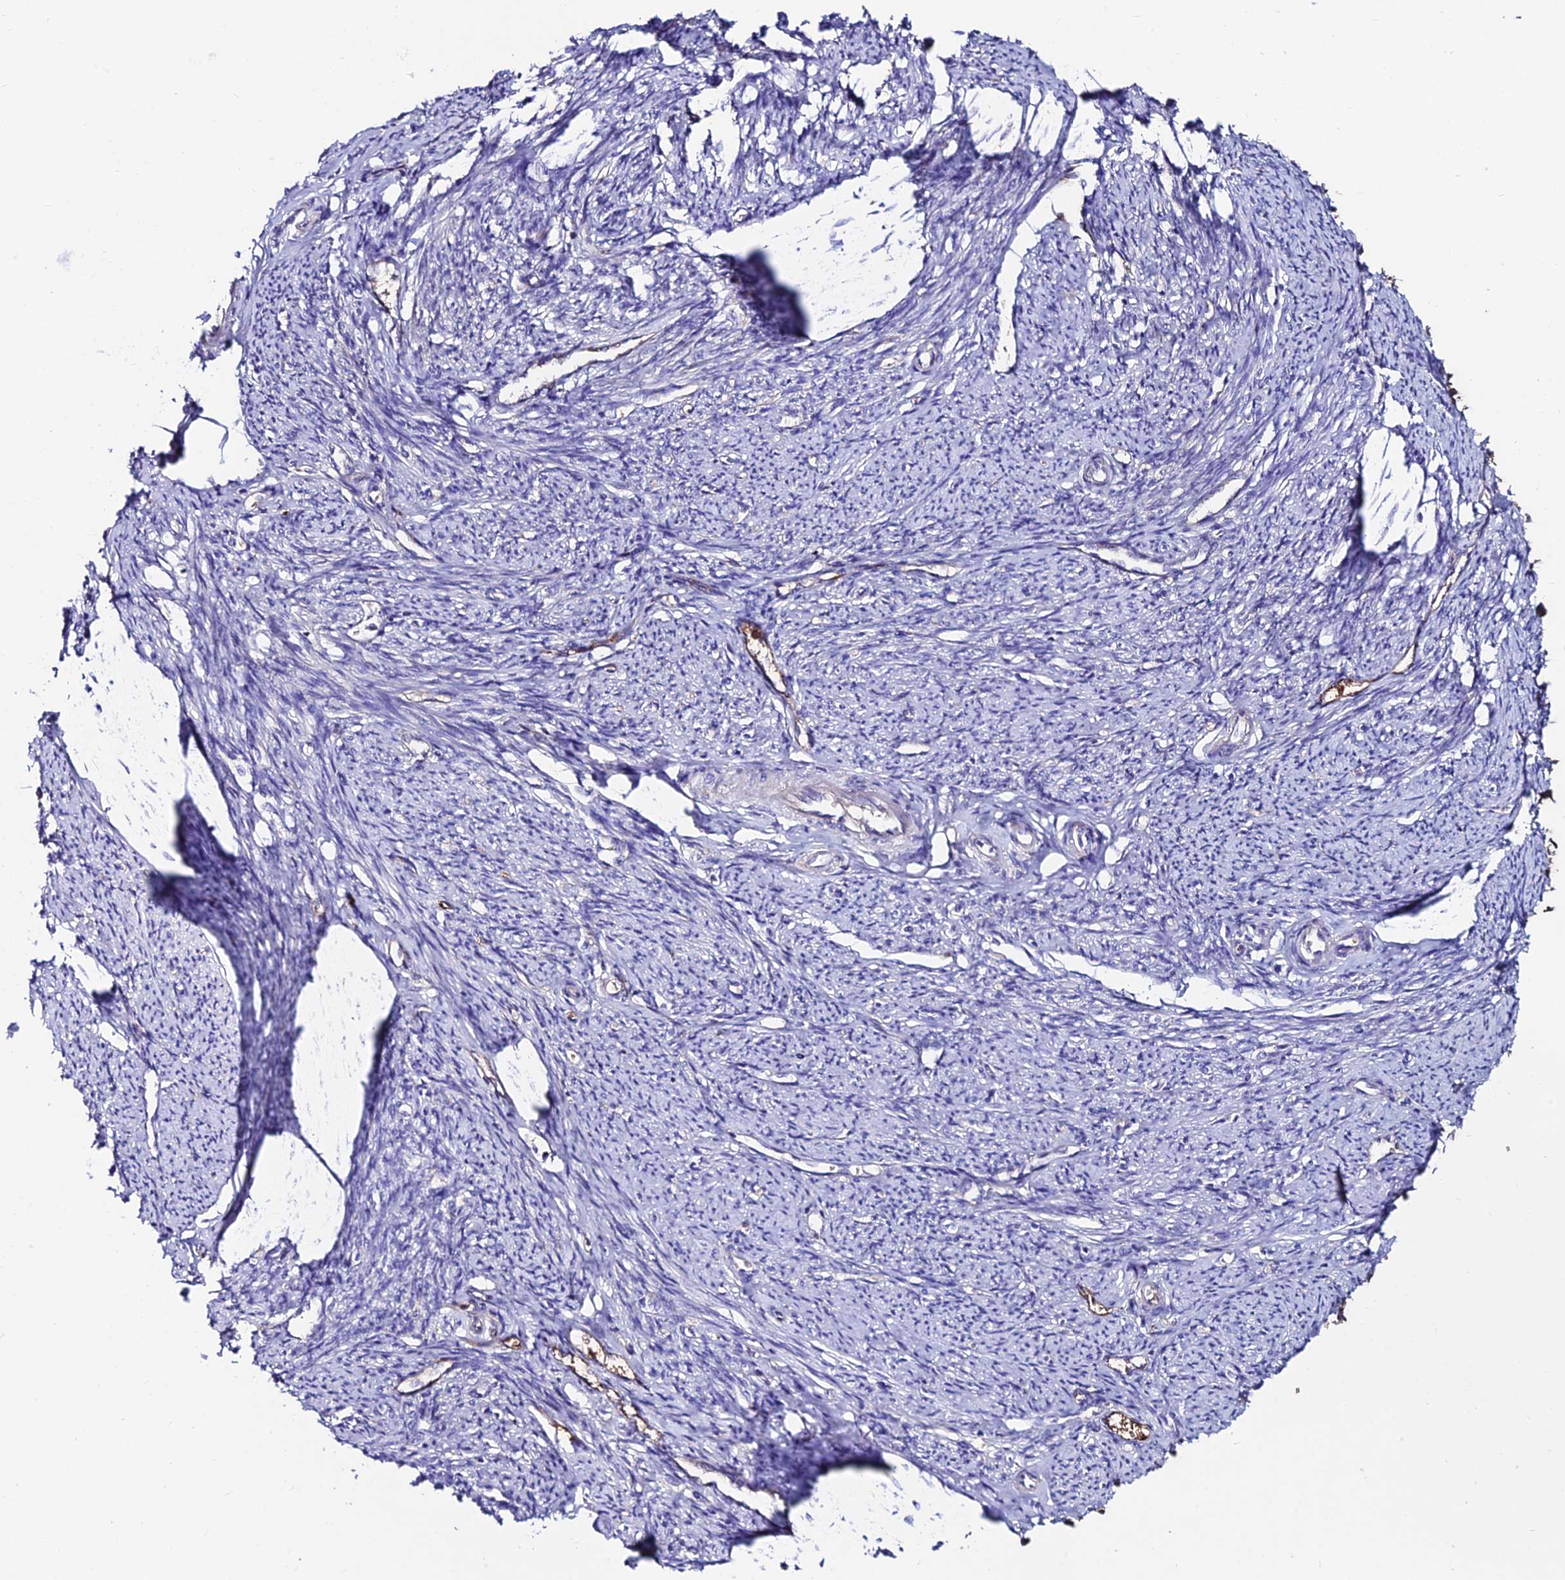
{"staining": {"intensity": "negative", "quantity": "none", "location": "none"}, "tissue": "smooth muscle", "cell_type": "Smooth muscle cells", "image_type": "normal", "snomed": [{"axis": "morphology", "description": "Normal tissue, NOS"}, {"axis": "topography", "description": "Smooth muscle"}, {"axis": "topography", "description": "Uterus"}], "caption": "This micrograph is of normal smooth muscle stained with IHC to label a protein in brown with the nuclei are counter-stained blue. There is no expression in smooth muscle cells.", "gene": "SLC25A16", "patient": {"sex": "female", "age": 59}}